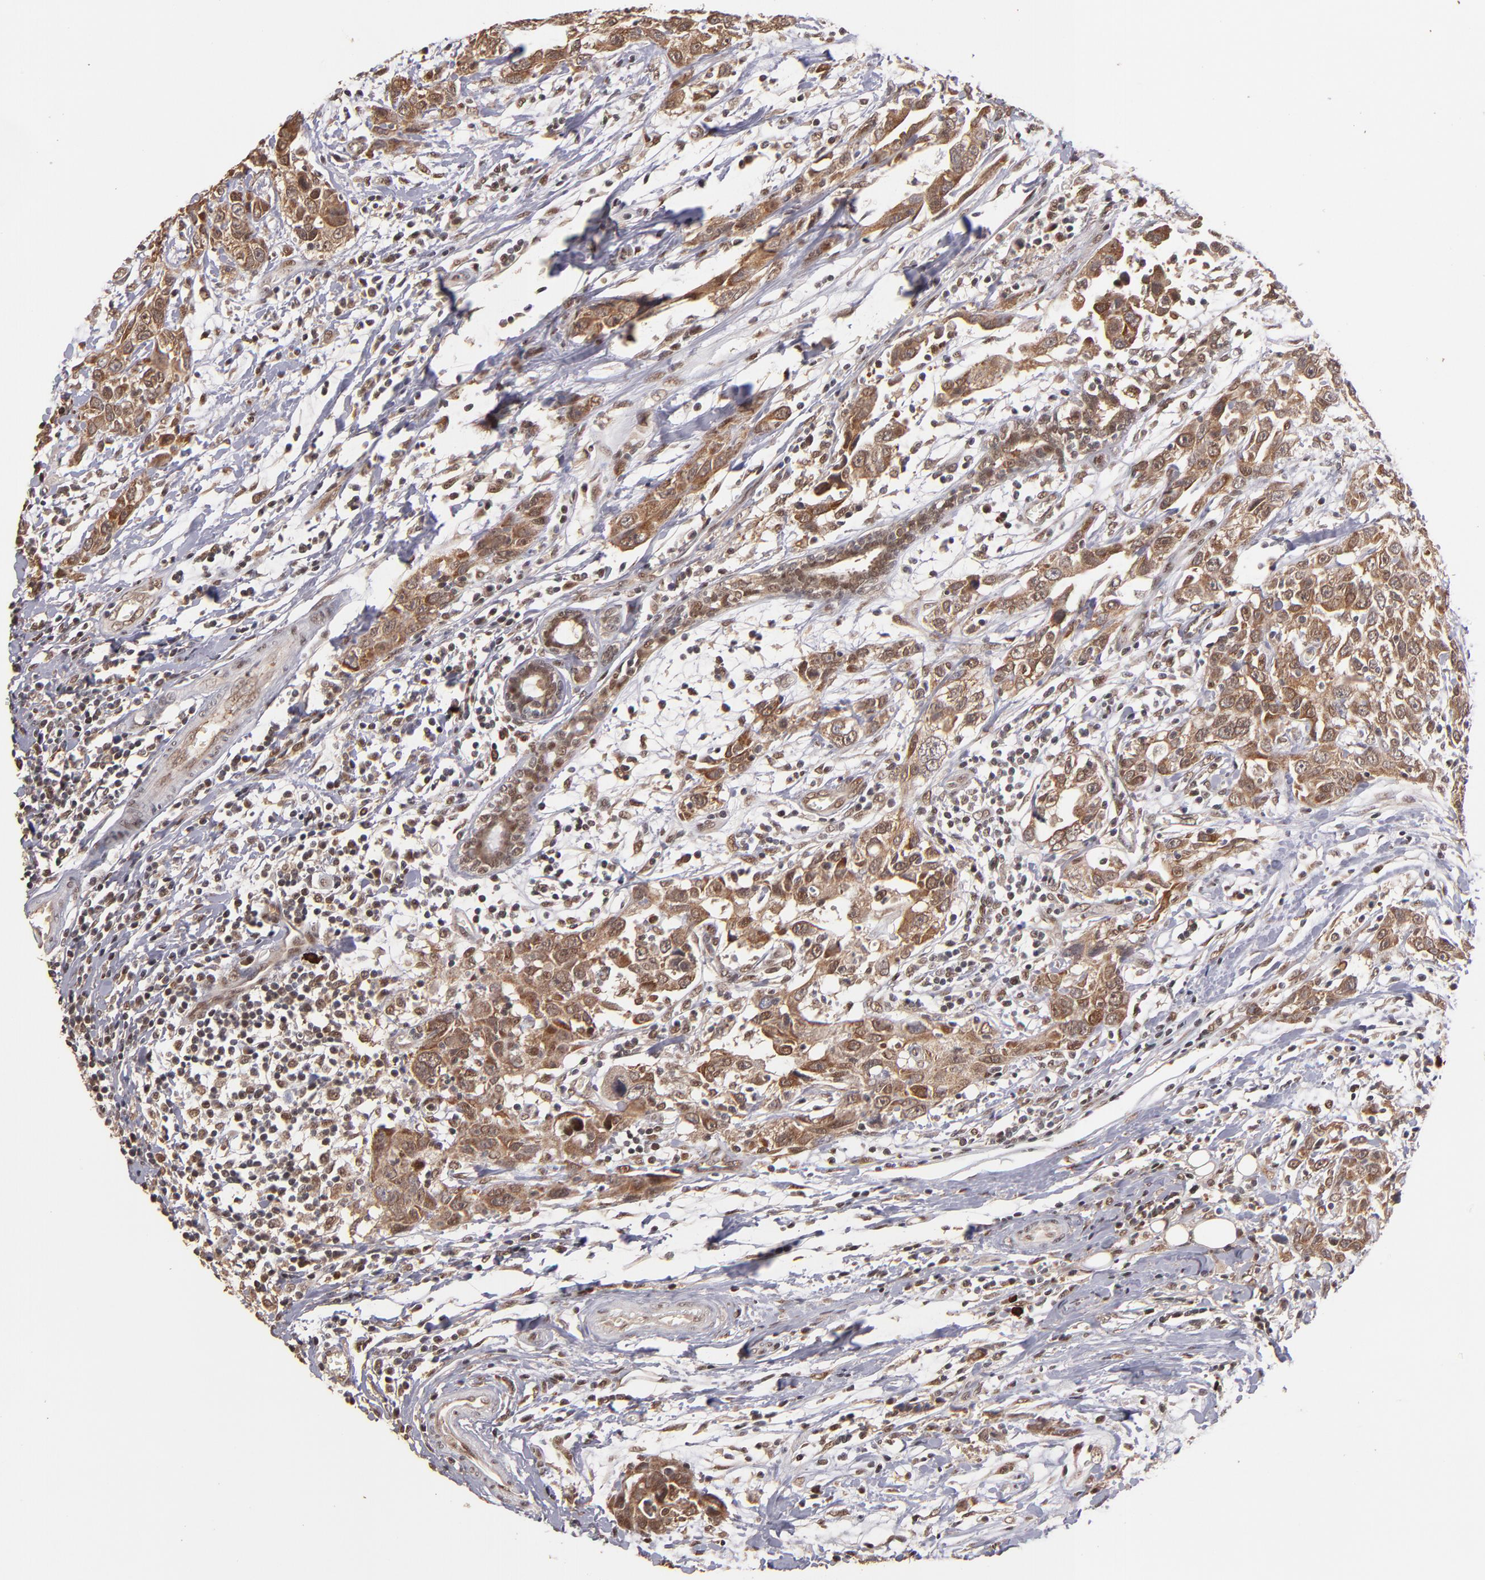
{"staining": {"intensity": "moderate", "quantity": ">75%", "location": "cytoplasmic/membranous"}, "tissue": "breast cancer", "cell_type": "Tumor cells", "image_type": "cancer", "snomed": [{"axis": "morphology", "description": "Duct carcinoma"}, {"axis": "topography", "description": "Breast"}], "caption": "Moderate cytoplasmic/membranous expression for a protein is seen in approximately >75% of tumor cells of breast cancer (intraductal carcinoma) using immunohistochemistry (IHC).", "gene": "EAPP", "patient": {"sex": "female", "age": 50}}